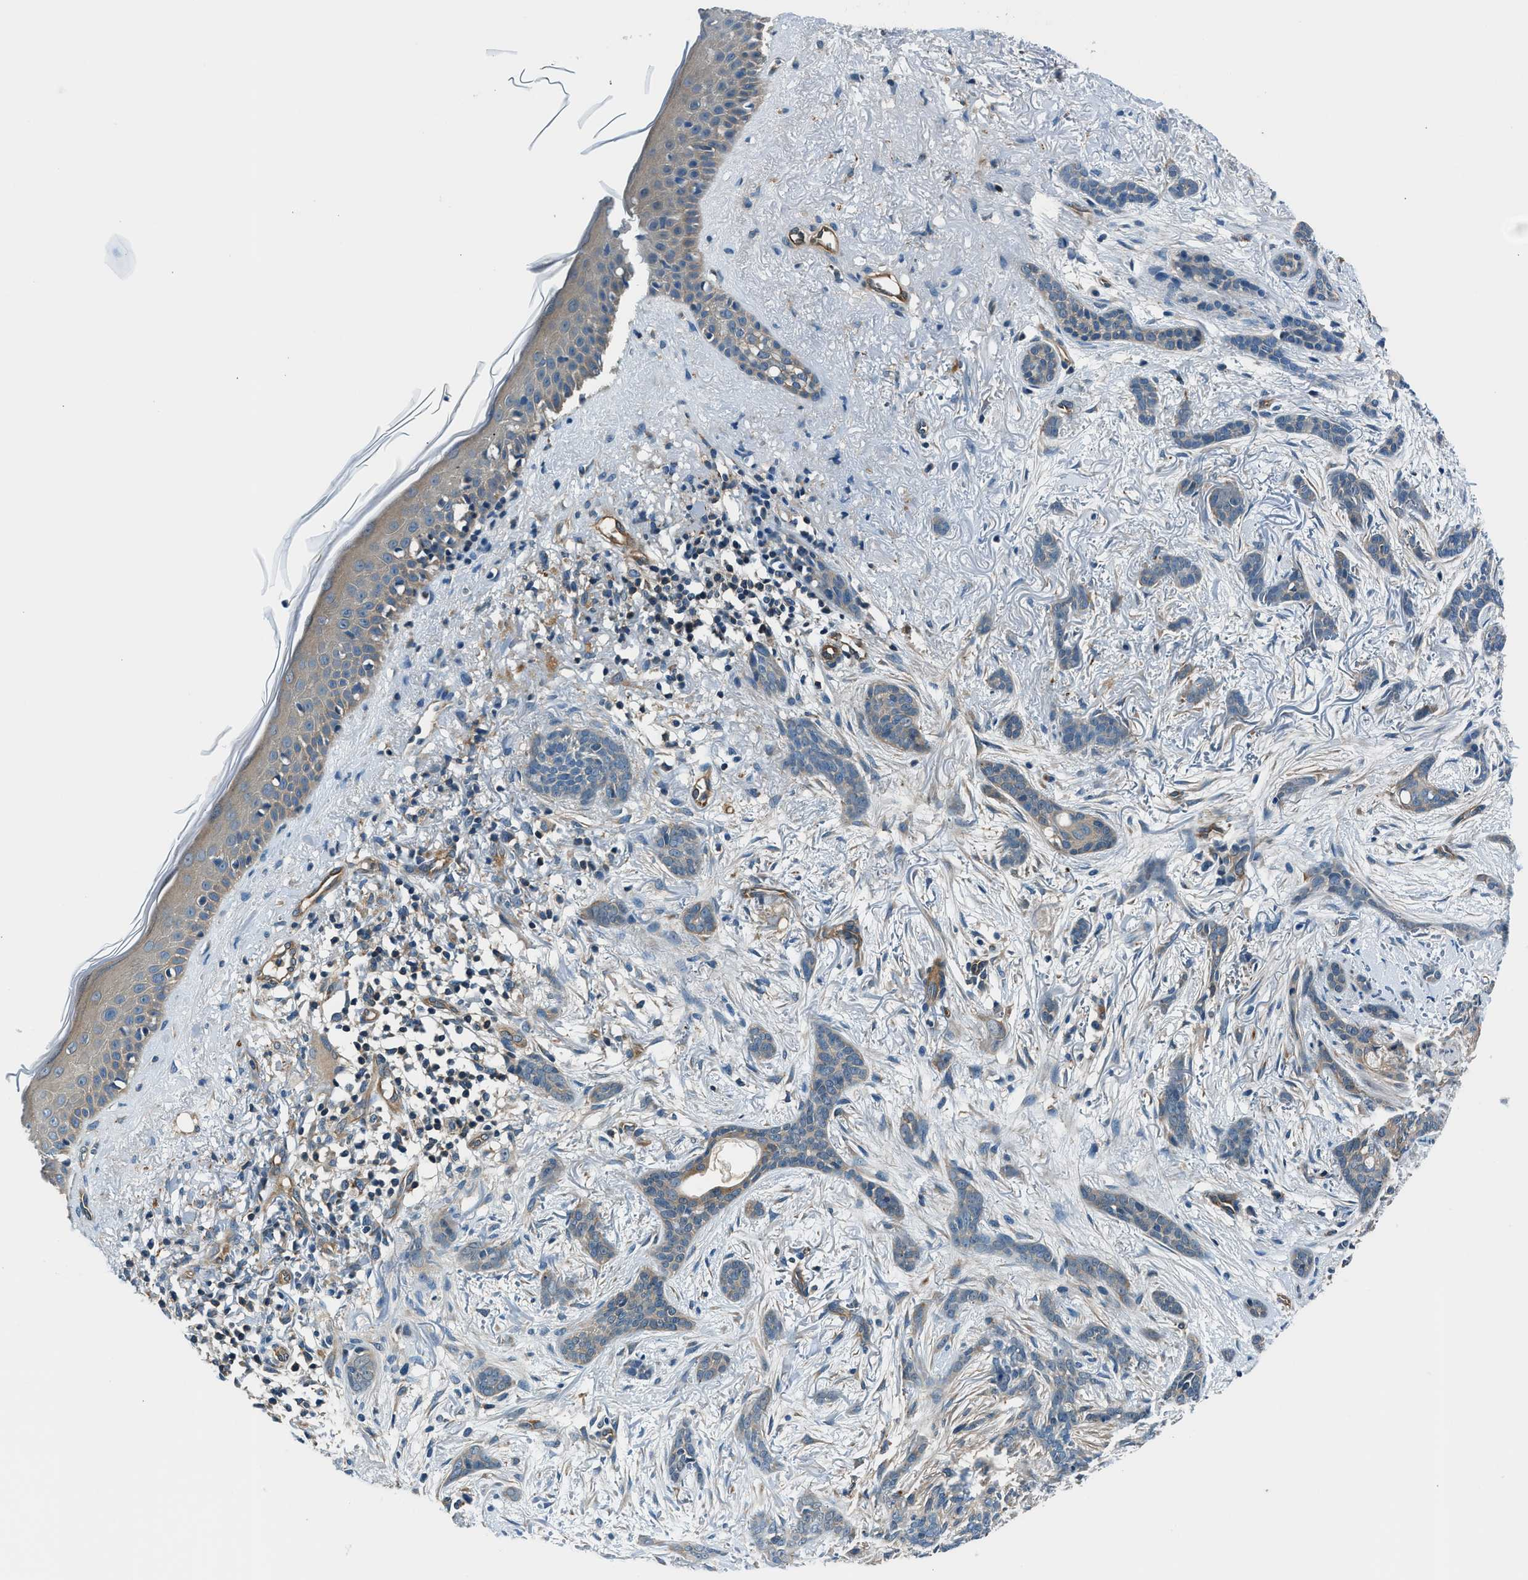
{"staining": {"intensity": "weak", "quantity": "<25%", "location": "cytoplasmic/membranous"}, "tissue": "skin cancer", "cell_type": "Tumor cells", "image_type": "cancer", "snomed": [{"axis": "morphology", "description": "Basal cell carcinoma"}, {"axis": "morphology", "description": "Adnexal tumor, benign"}, {"axis": "topography", "description": "Skin"}], "caption": "The micrograph displays no significant staining in tumor cells of basal cell carcinoma (skin). Nuclei are stained in blue.", "gene": "SLC19A2", "patient": {"sex": "female", "age": 42}}